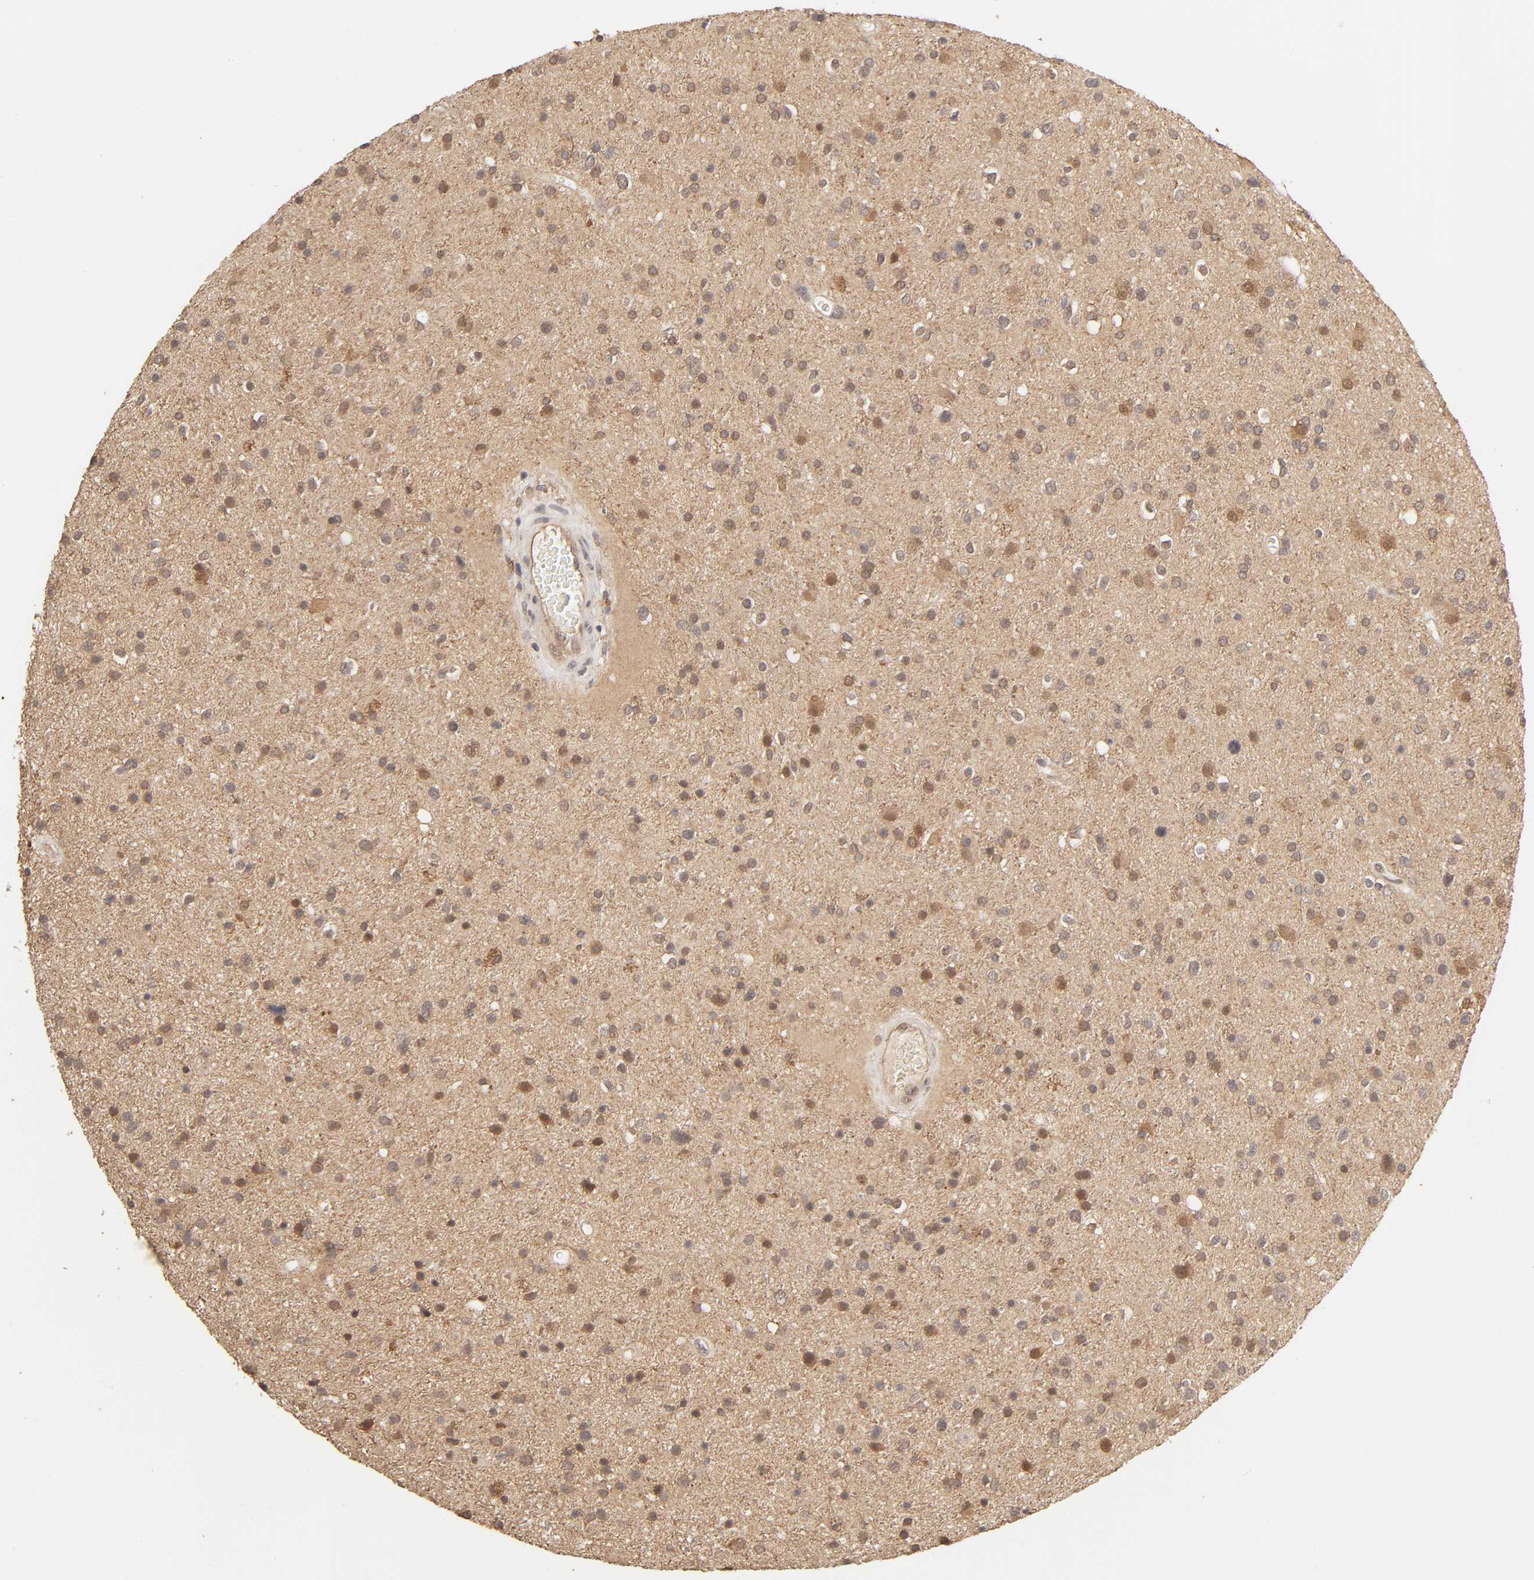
{"staining": {"intensity": "moderate", "quantity": "25%-75%", "location": "cytoplasmic/membranous,nuclear"}, "tissue": "glioma", "cell_type": "Tumor cells", "image_type": "cancer", "snomed": [{"axis": "morphology", "description": "Glioma, malignant, High grade"}, {"axis": "topography", "description": "Brain"}], "caption": "Malignant high-grade glioma was stained to show a protein in brown. There is medium levels of moderate cytoplasmic/membranous and nuclear staining in about 25%-75% of tumor cells. Immunohistochemistry stains the protein in brown and the nuclei are stained blue.", "gene": "MAPK1", "patient": {"sex": "male", "age": 33}}